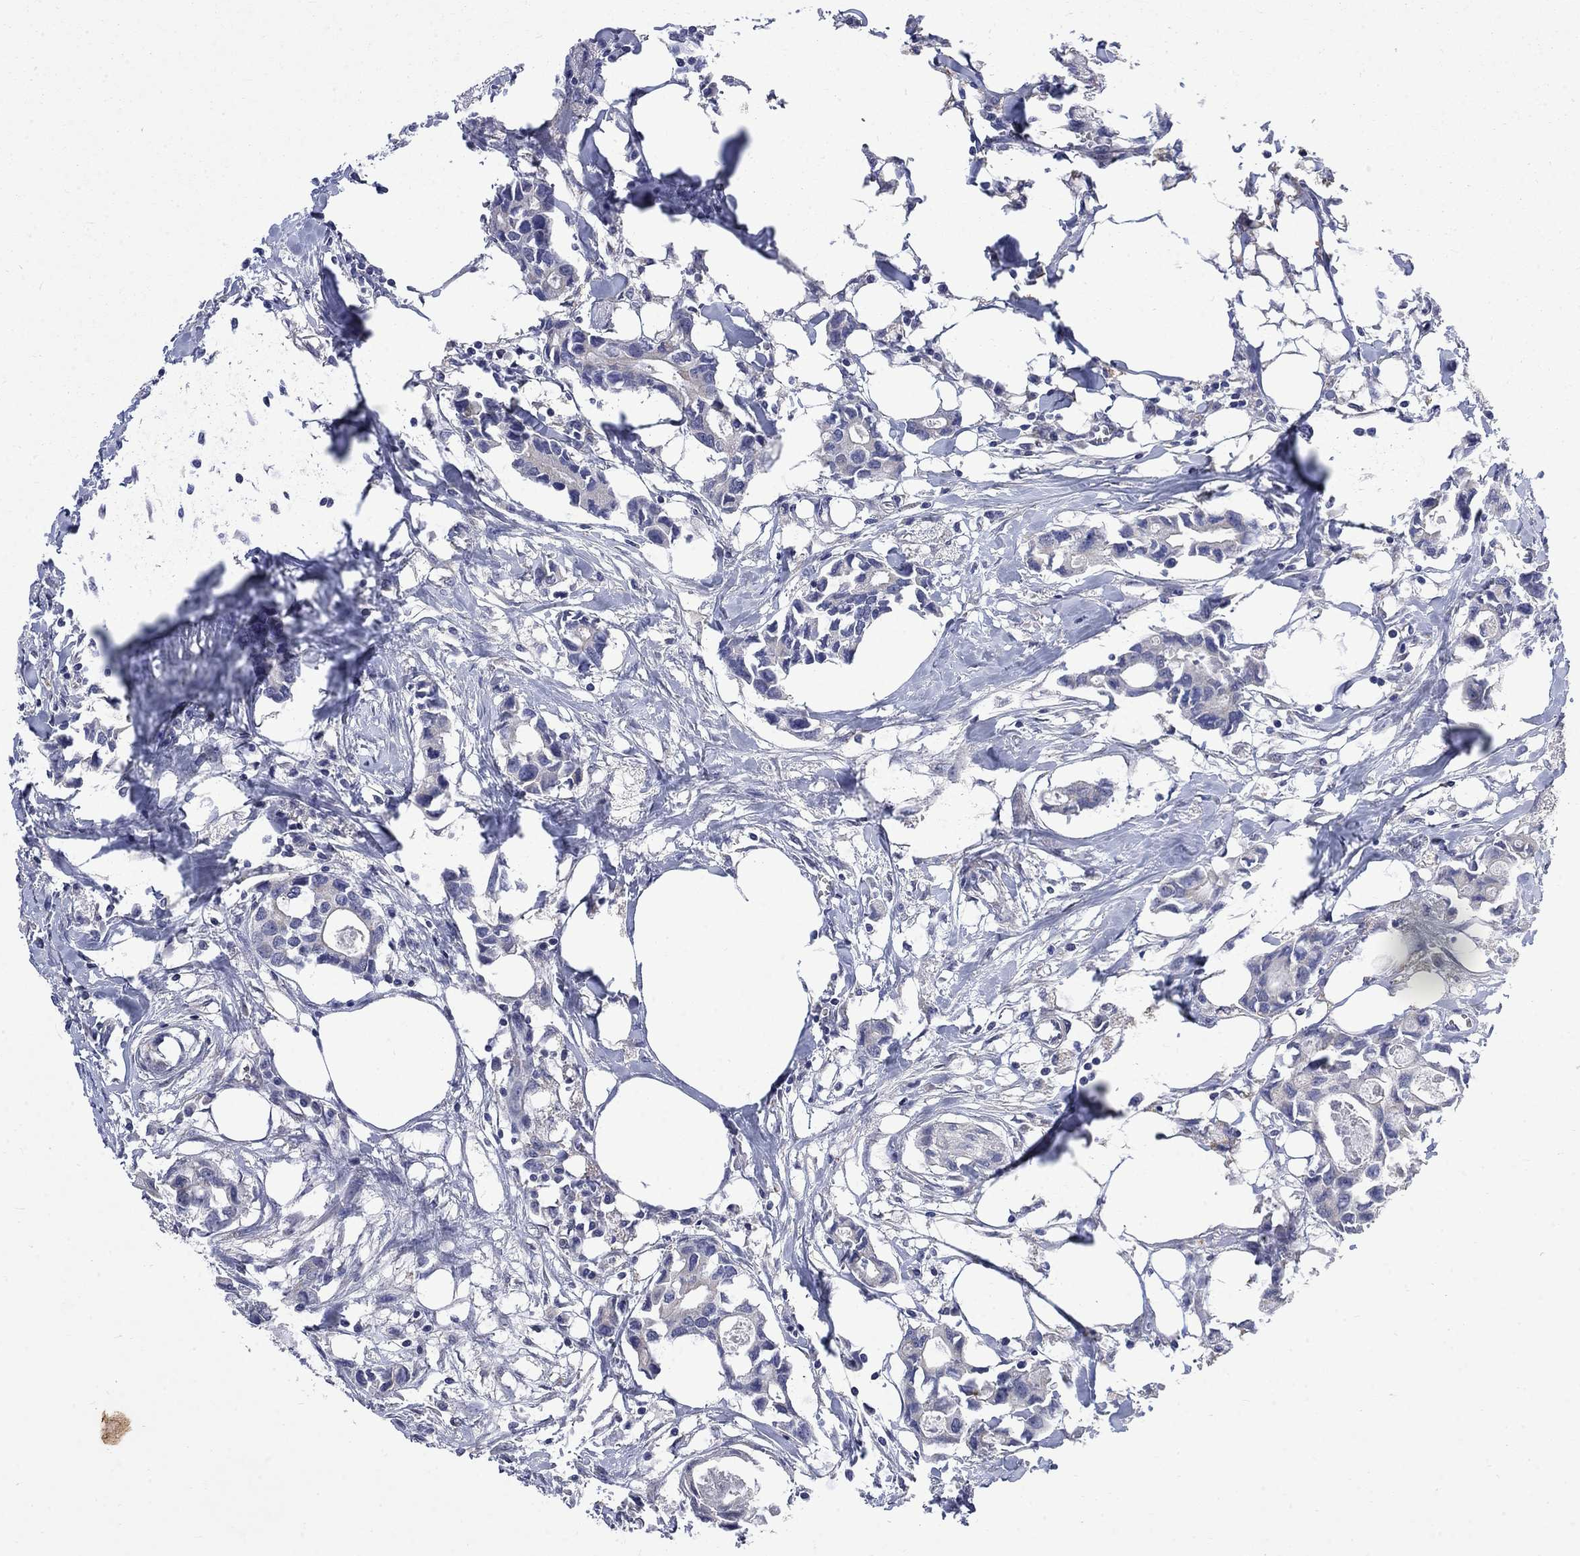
{"staining": {"intensity": "negative", "quantity": "none", "location": "none"}, "tissue": "breast cancer", "cell_type": "Tumor cells", "image_type": "cancer", "snomed": [{"axis": "morphology", "description": "Duct carcinoma"}, {"axis": "topography", "description": "Breast"}], "caption": "Breast cancer was stained to show a protein in brown. There is no significant positivity in tumor cells. Nuclei are stained in blue.", "gene": "HSPA12A", "patient": {"sex": "female", "age": 83}}